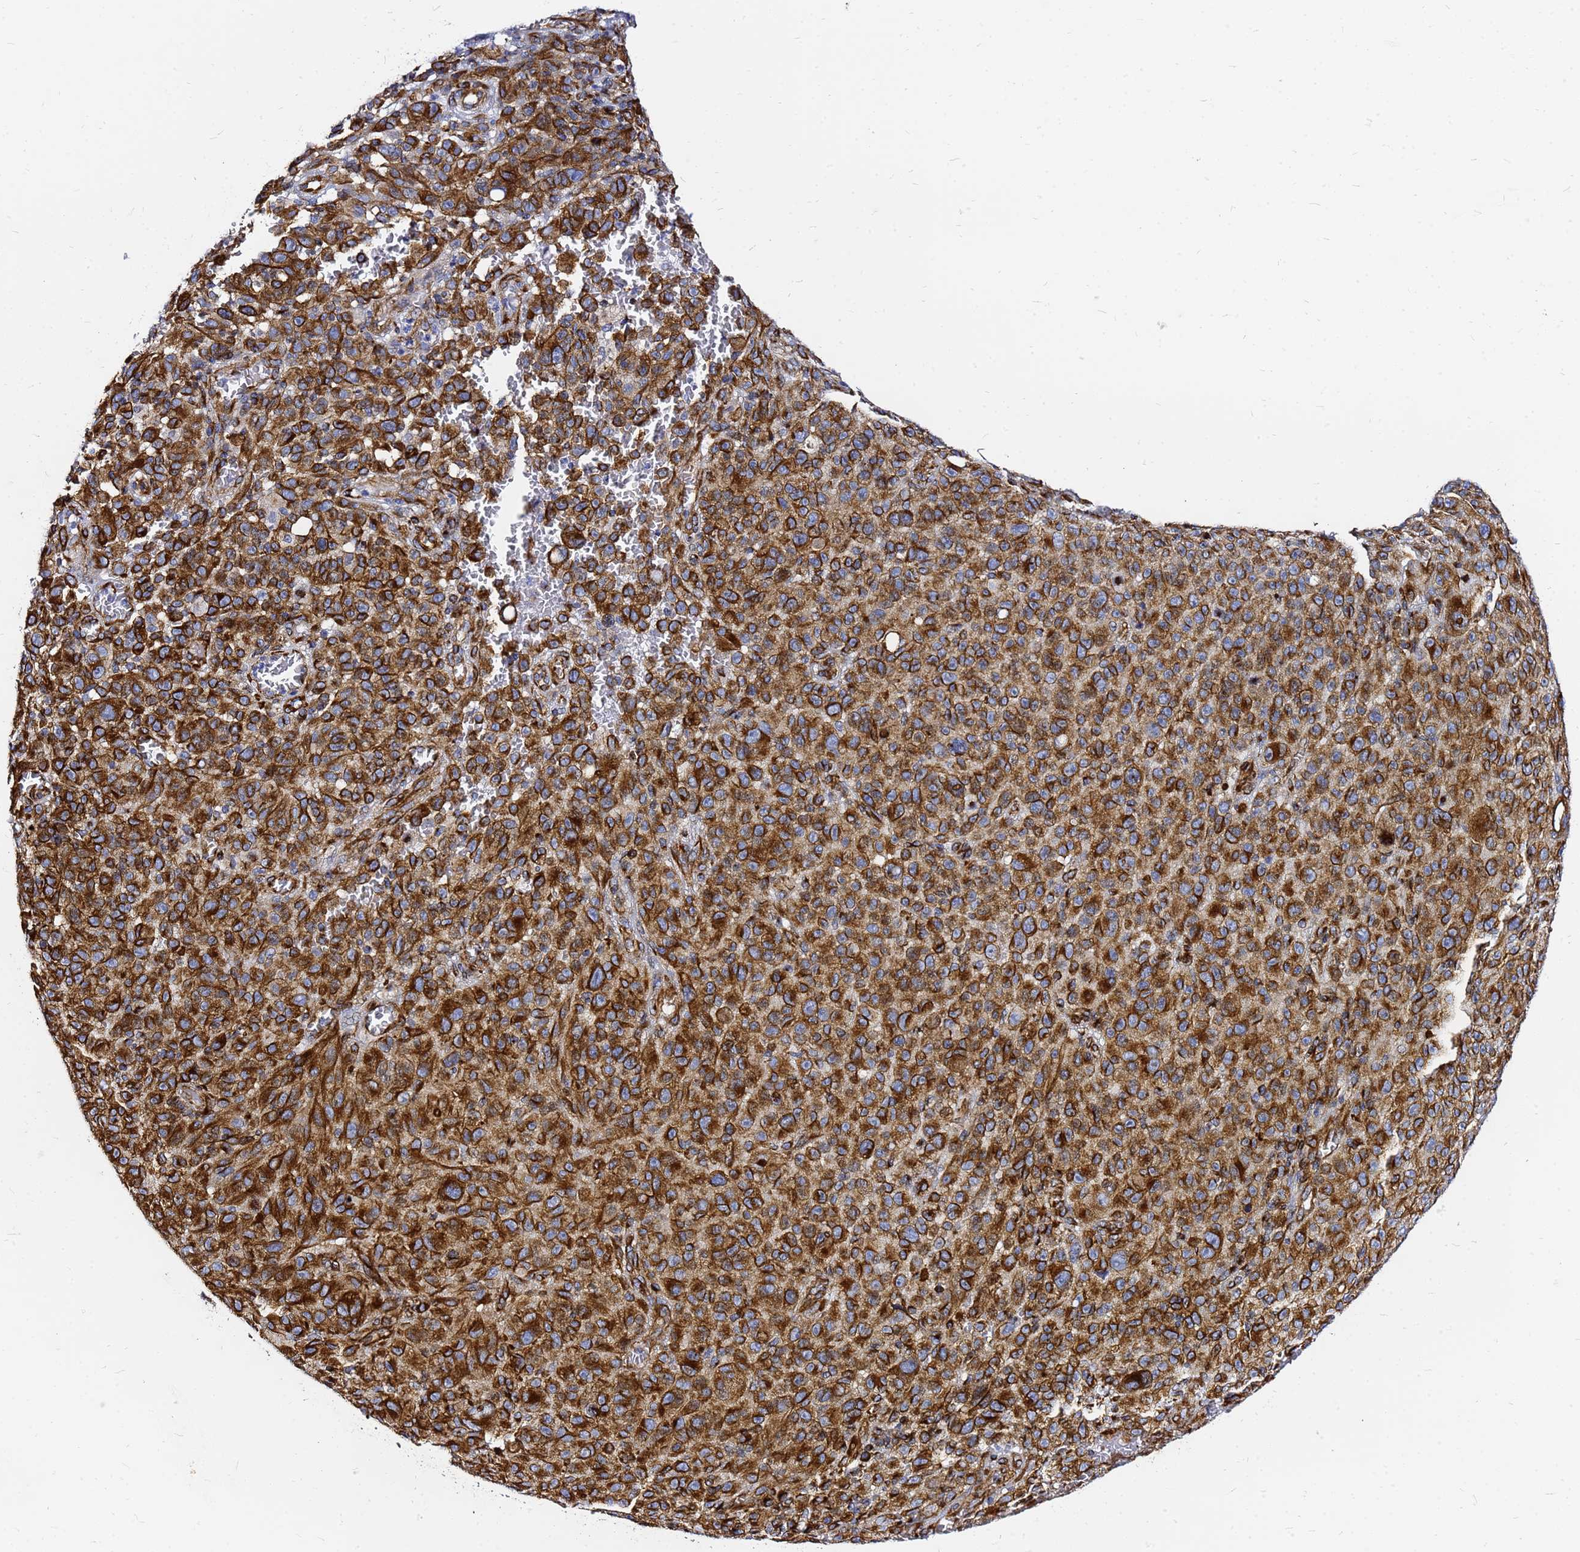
{"staining": {"intensity": "strong", "quantity": ">75%", "location": "cytoplasmic/membranous"}, "tissue": "melanoma", "cell_type": "Tumor cells", "image_type": "cancer", "snomed": [{"axis": "morphology", "description": "Malignant melanoma, NOS"}, {"axis": "topography", "description": "Skin"}], "caption": "Melanoma stained with a brown dye exhibits strong cytoplasmic/membranous positive staining in approximately >75% of tumor cells.", "gene": "TUBA8", "patient": {"sex": "female", "age": 82}}